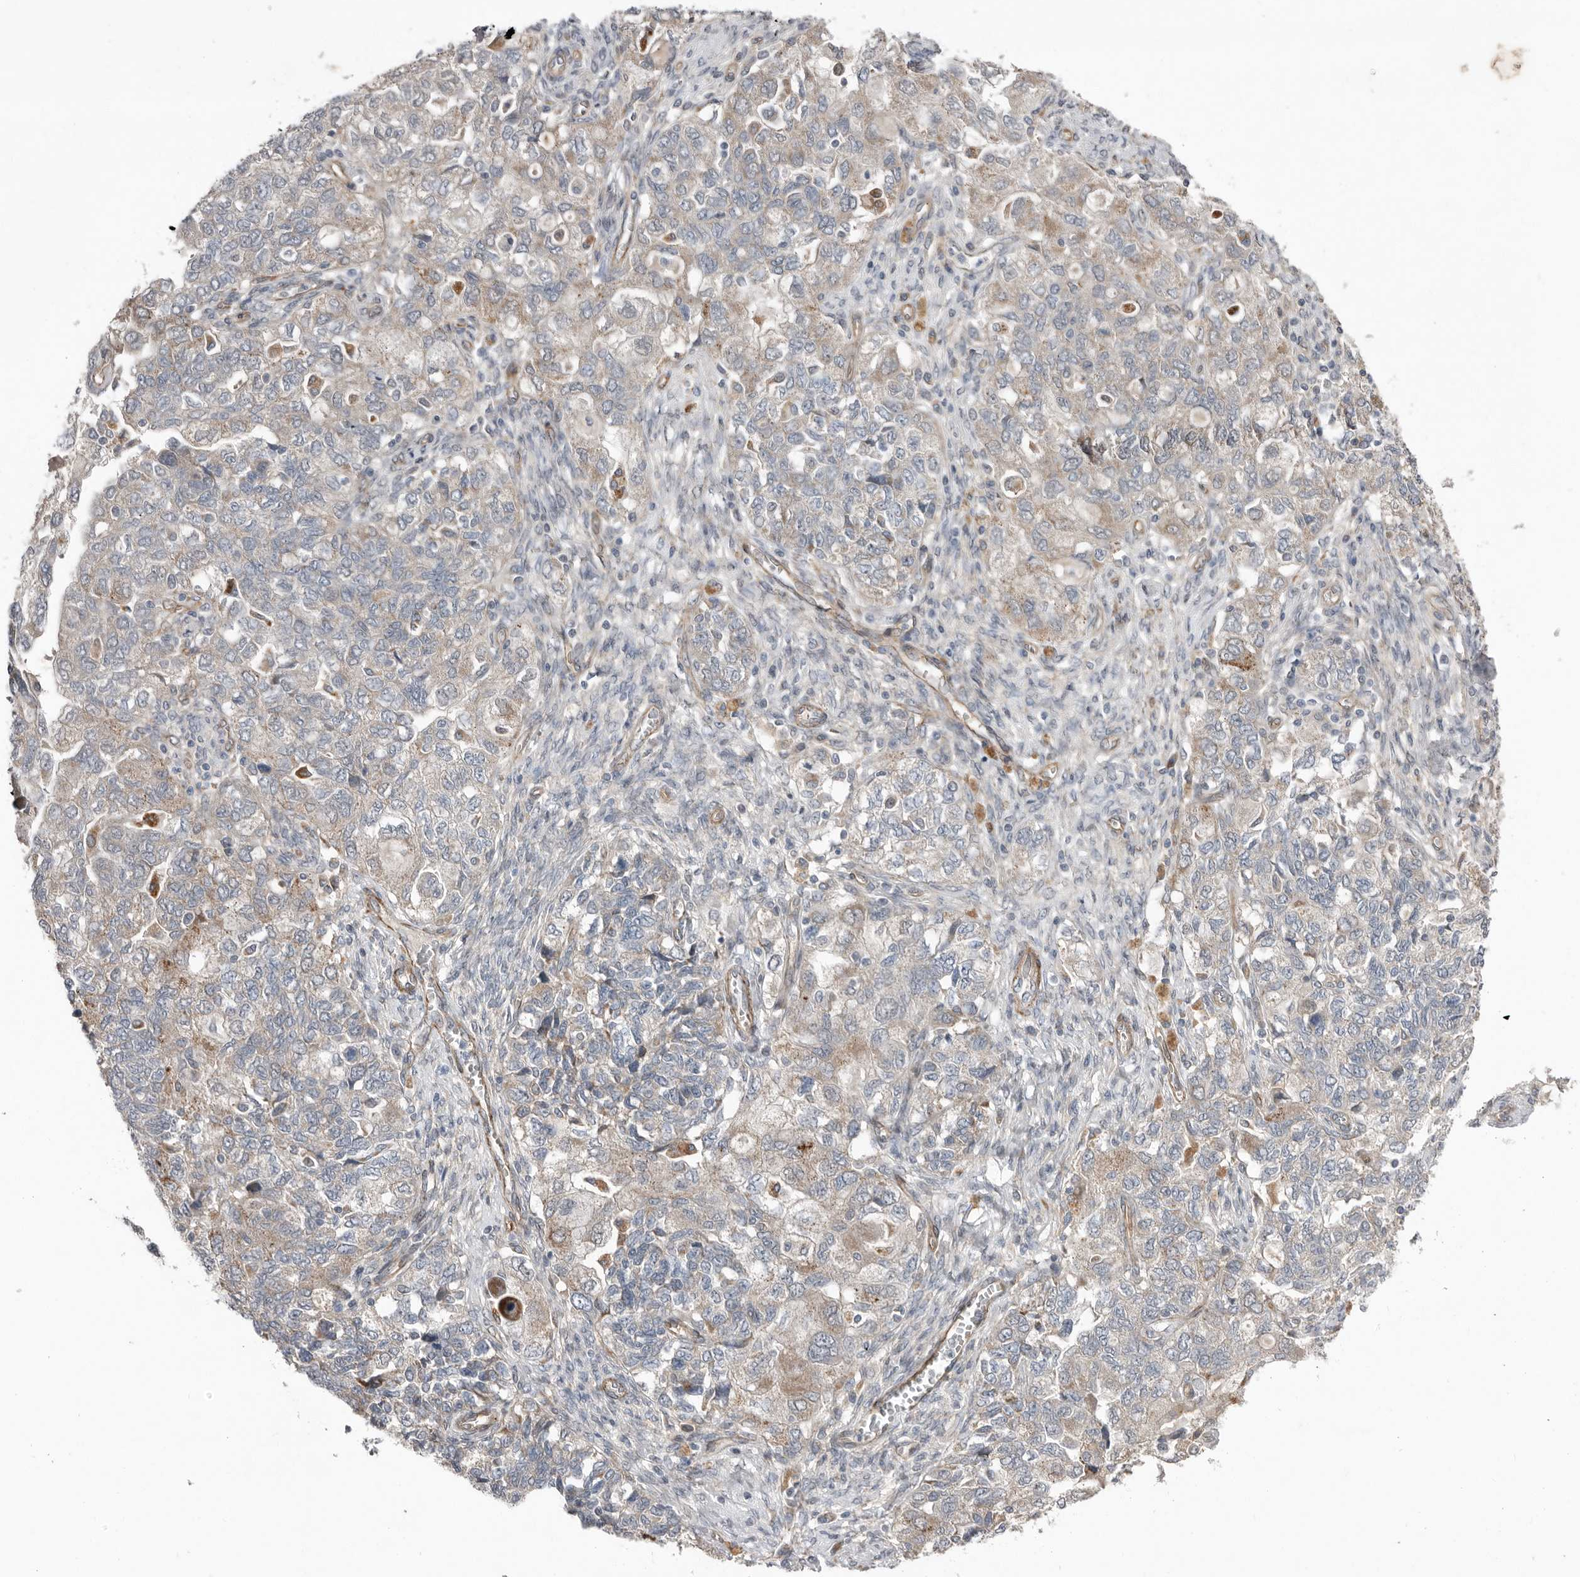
{"staining": {"intensity": "weak", "quantity": "25%-75%", "location": "cytoplasmic/membranous"}, "tissue": "ovarian cancer", "cell_type": "Tumor cells", "image_type": "cancer", "snomed": [{"axis": "morphology", "description": "Carcinoma, NOS"}, {"axis": "morphology", "description": "Cystadenocarcinoma, serous, NOS"}, {"axis": "topography", "description": "Ovary"}], "caption": "IHC staining of ovarian serous cystadenocarcinoma, which reveals low levels of weak cytoplasmic/membranous expression in about 25%-75% of tumor cells indicating weak cytoplasmic/membranous protein staining. The staining was performed using DAB (brown) for protein detection and nuclei were counterstained in hematoxylin (blue).", "gene": "RANBP17", "patient": {"sex": "female", "age": 69}}